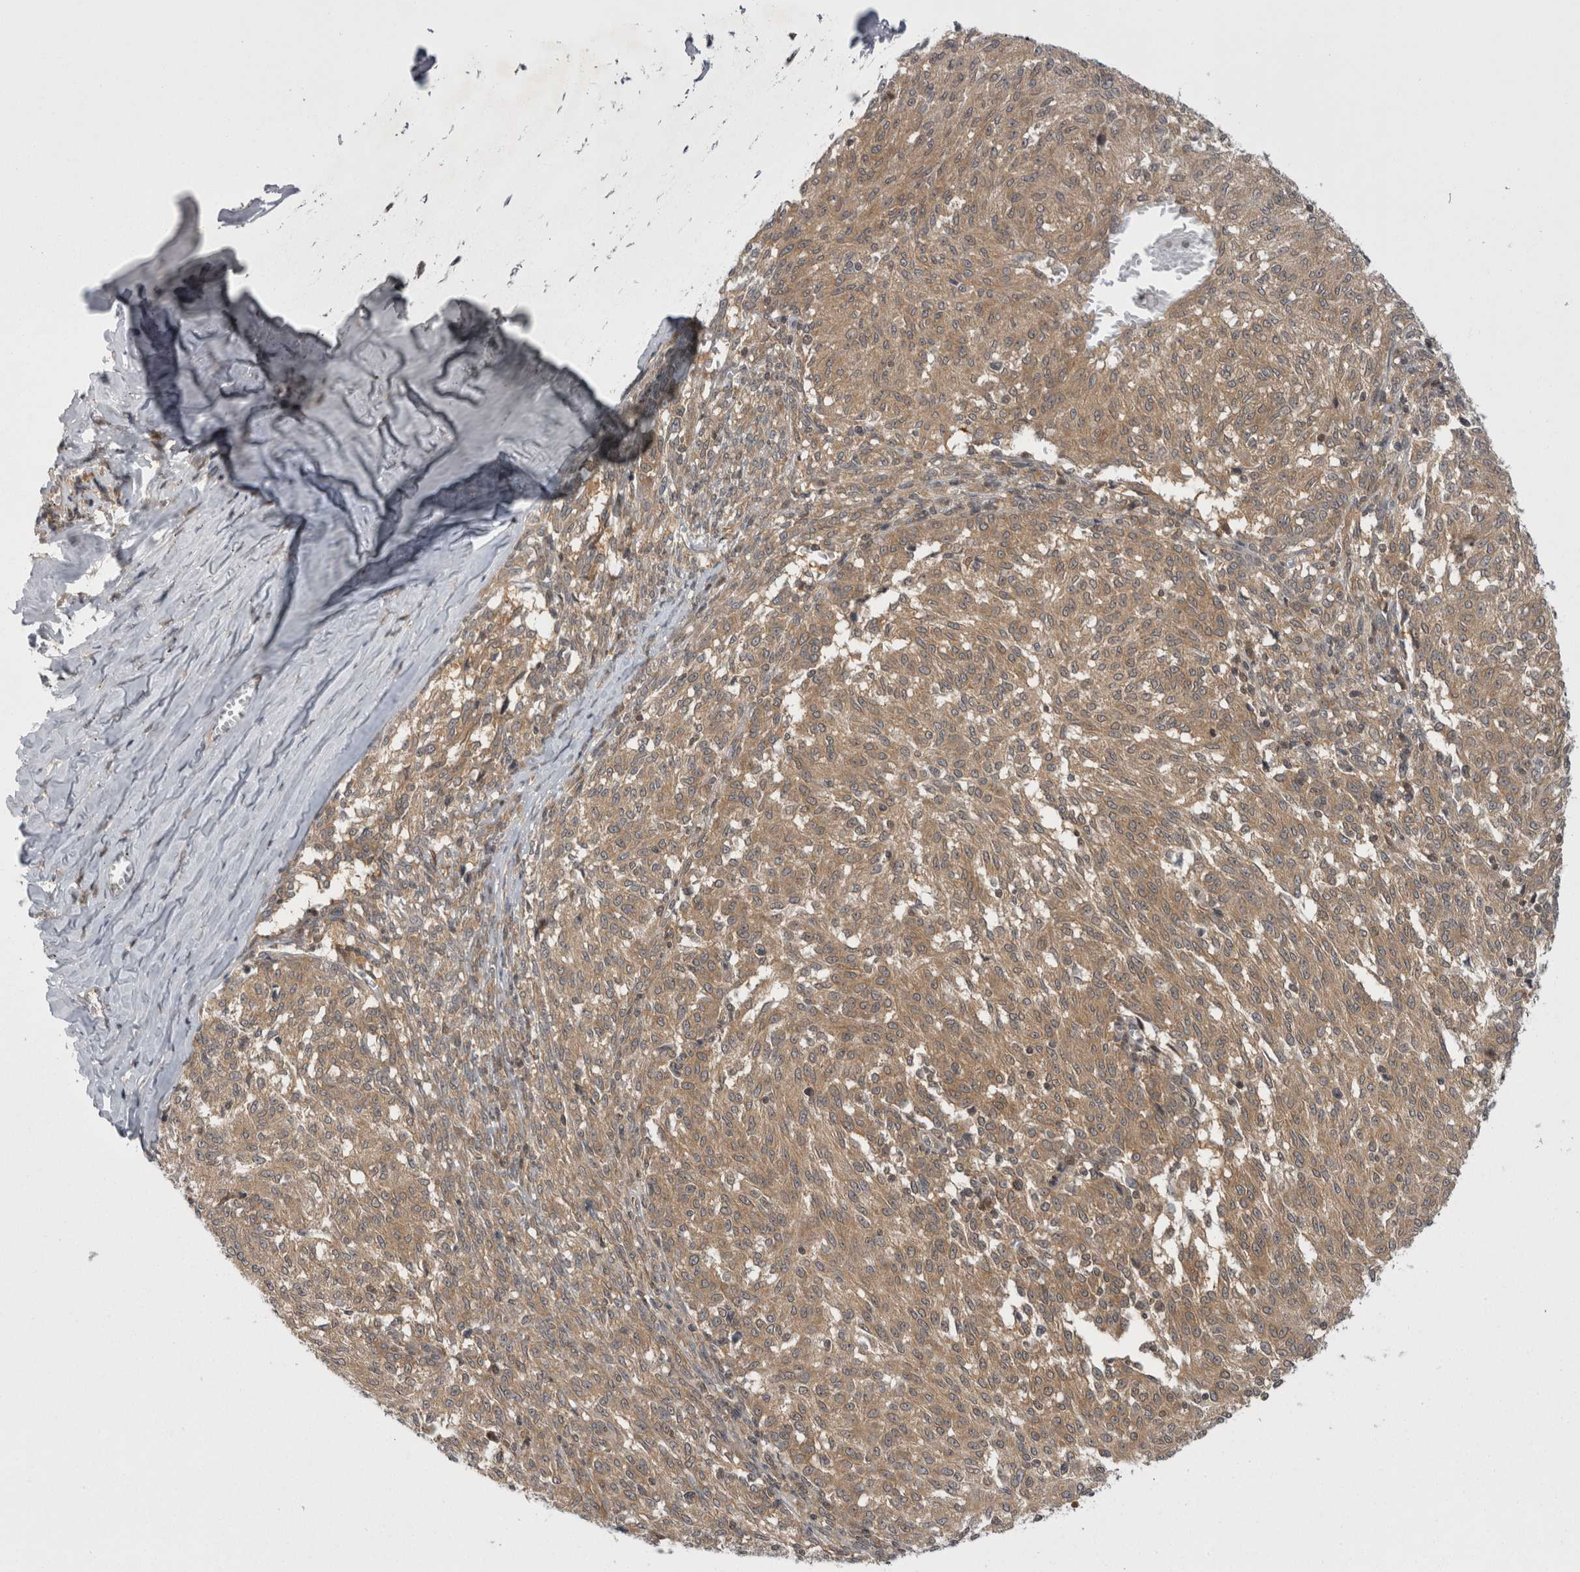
{"staining": {"intensity": "moderate", "quantity": ">75%", "location": "nuclear"}, "tissue": "melanoma", "cell_type": "Tumor cells", "image_type": "cancer", "snomed": [{"axis": "morphology", "description": "Malignant melanoma, NOS"}, {"axis": "topography", "description": "Skin"}], "caption": "Brown immunohistochemical staining in malignant melanoma displays moderate nuclear expression in about >75% of tumor cells.", "gene": "PSMB2", "patient": {"sex": "female", "age": 72}}